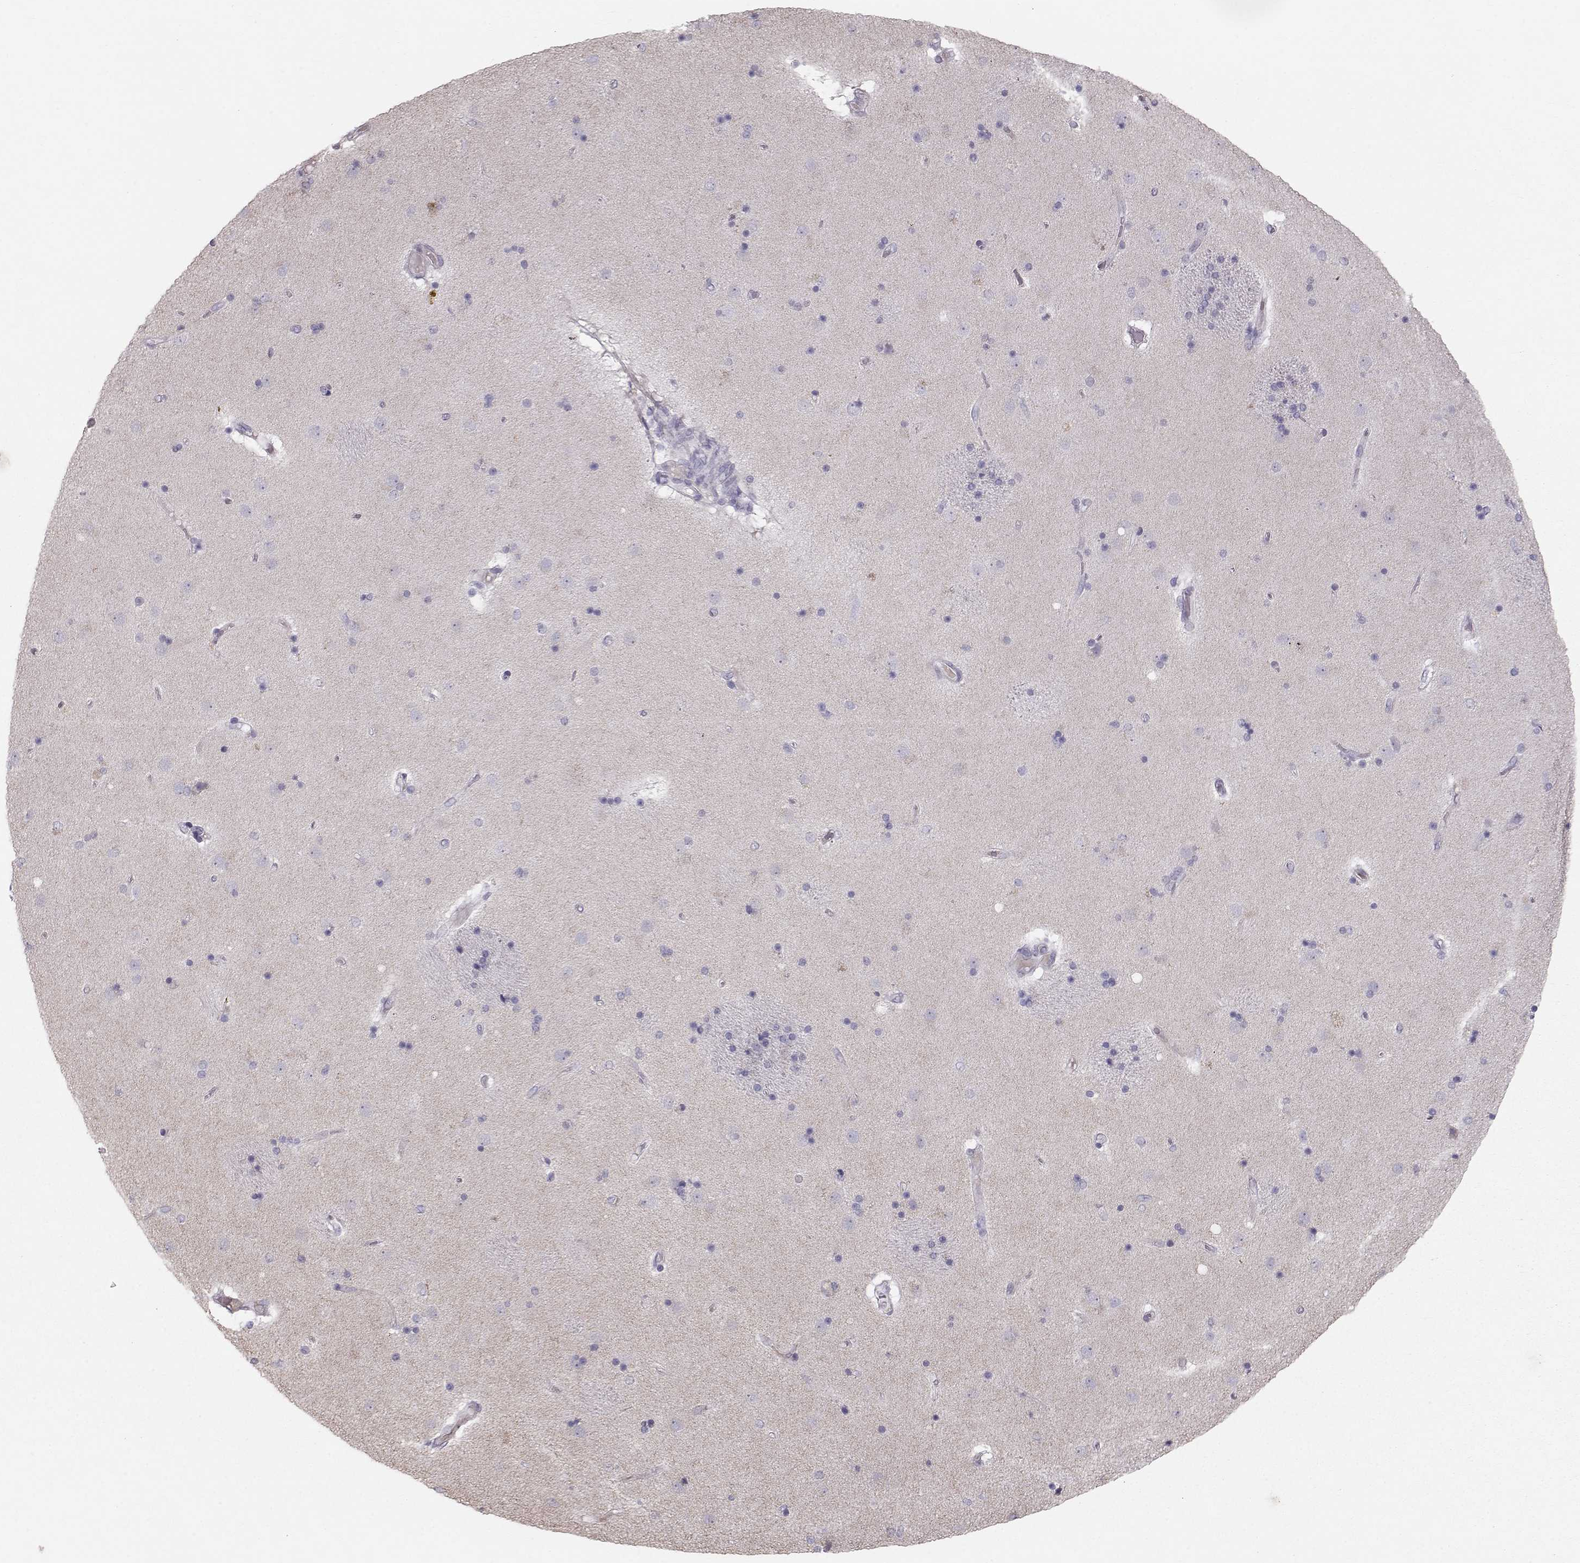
{"staining": {"intensity": "negative", "quantity": "none", "location": "none"}, "tissue": "caudate", "cell_type": "Glial cells", "image_type": "normal", "snomed": [{"axis": "morphology", "description": "Normal tissue, NOS"}, {"axis": "topography", "description": "Lateral ventricle wall"}], "caption": "Immunohistochemistry image of benign caudate stained for a protein (brown), which shows no positivity in glial cells. (Immunohistochemistry, brightfield microscopy, high magnification).", "gene": "POU1F1", "patient": {"sex": "male", "age": 54}}